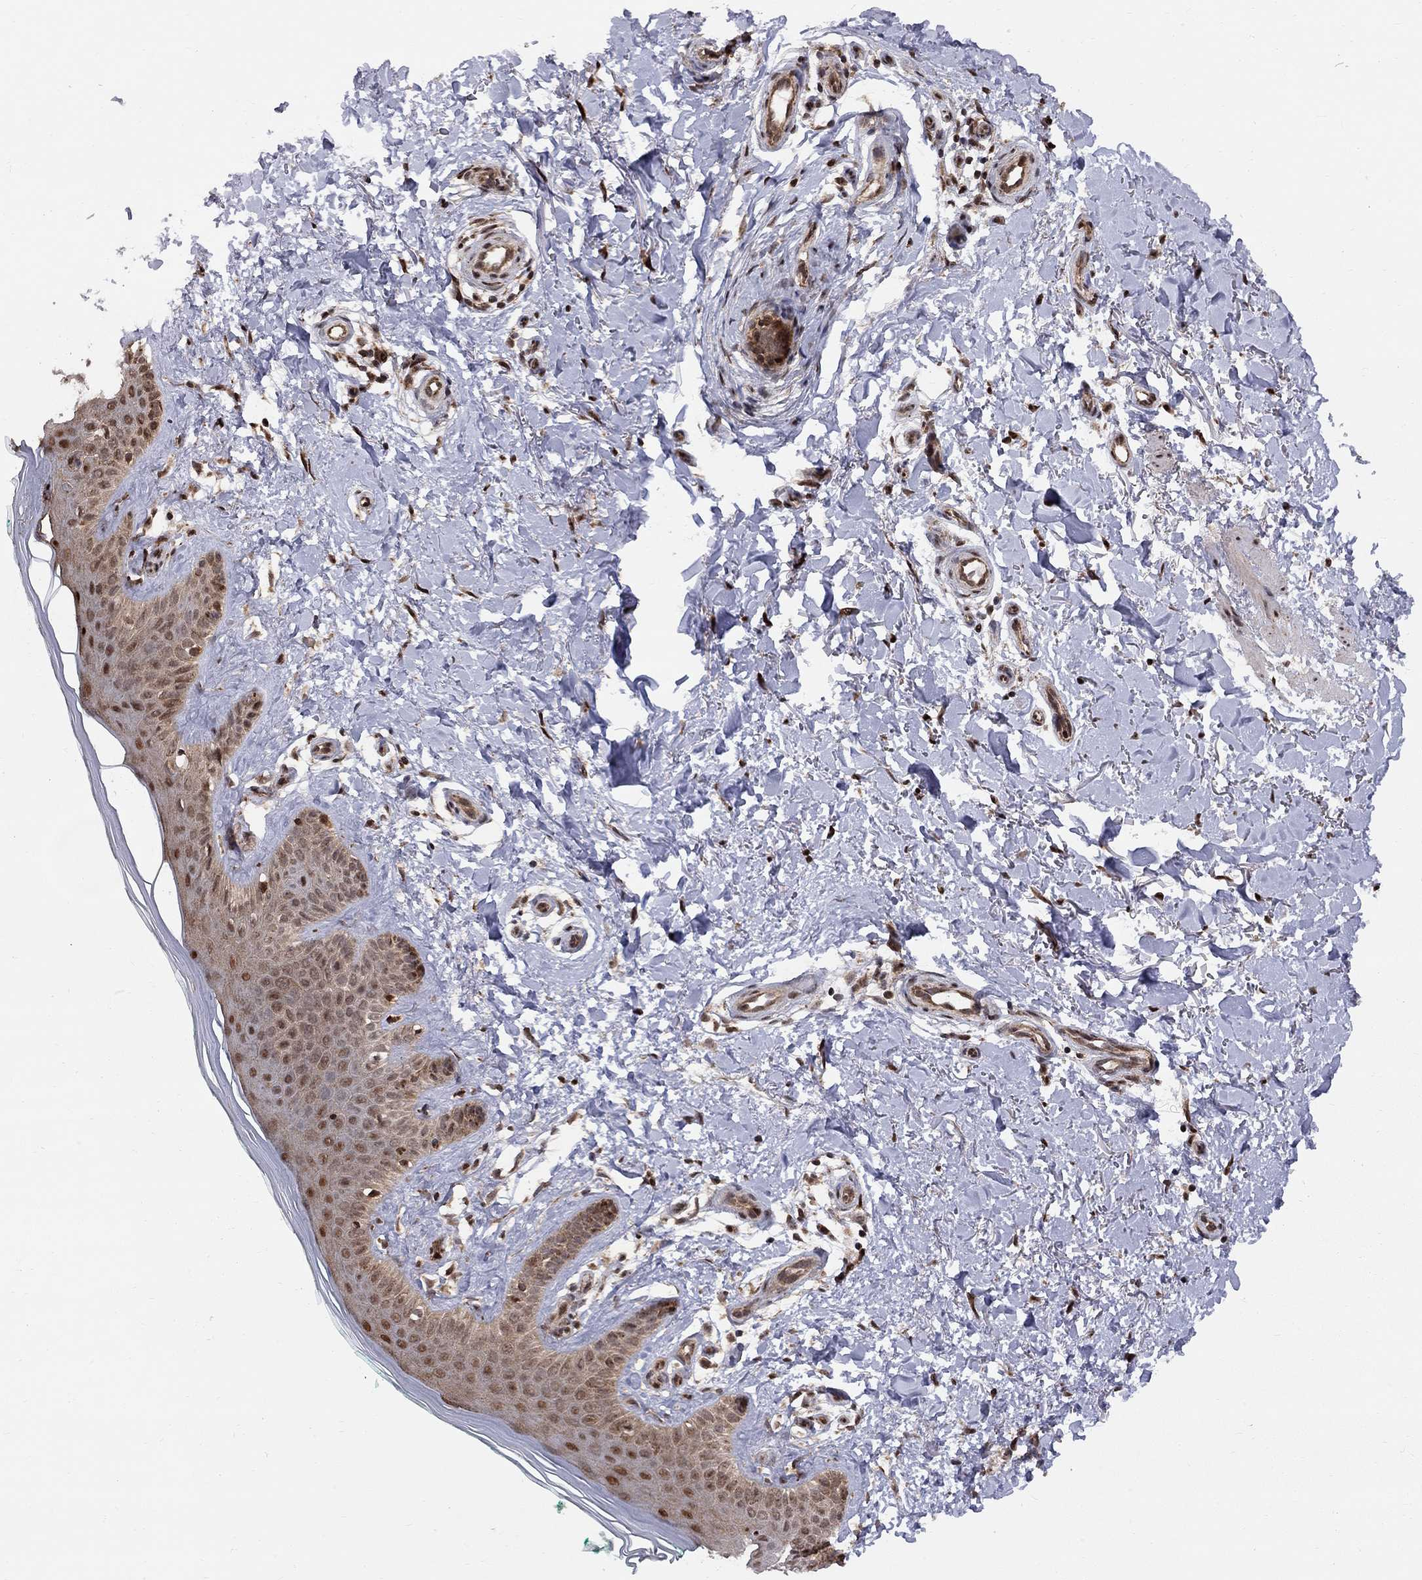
{"staining": {"intensity": "strong", "quantity": "25%-75%", "location": "nuclear"}, "tissue": "skin", "cell_type": "Fibroblasts", "image_type": "normal", "snomed": [{"axis": "morphology", "description": "Normal tissue, NOS"}, {"axis": "morphology", "description": "Inflammation, NOS"}, {"axis": "morphology", "description": "Fibrosis, NOS"}, {"axis": "topography", "description": "Skin"}], "caption": "This is a photomicrograph of immunohistochemistry (IHC) staining of normal skin, which shows strong expression in the nuclear of fibroblasts.", "gene": "ELOB", "patient": {"sex": "male", "age": 71}}